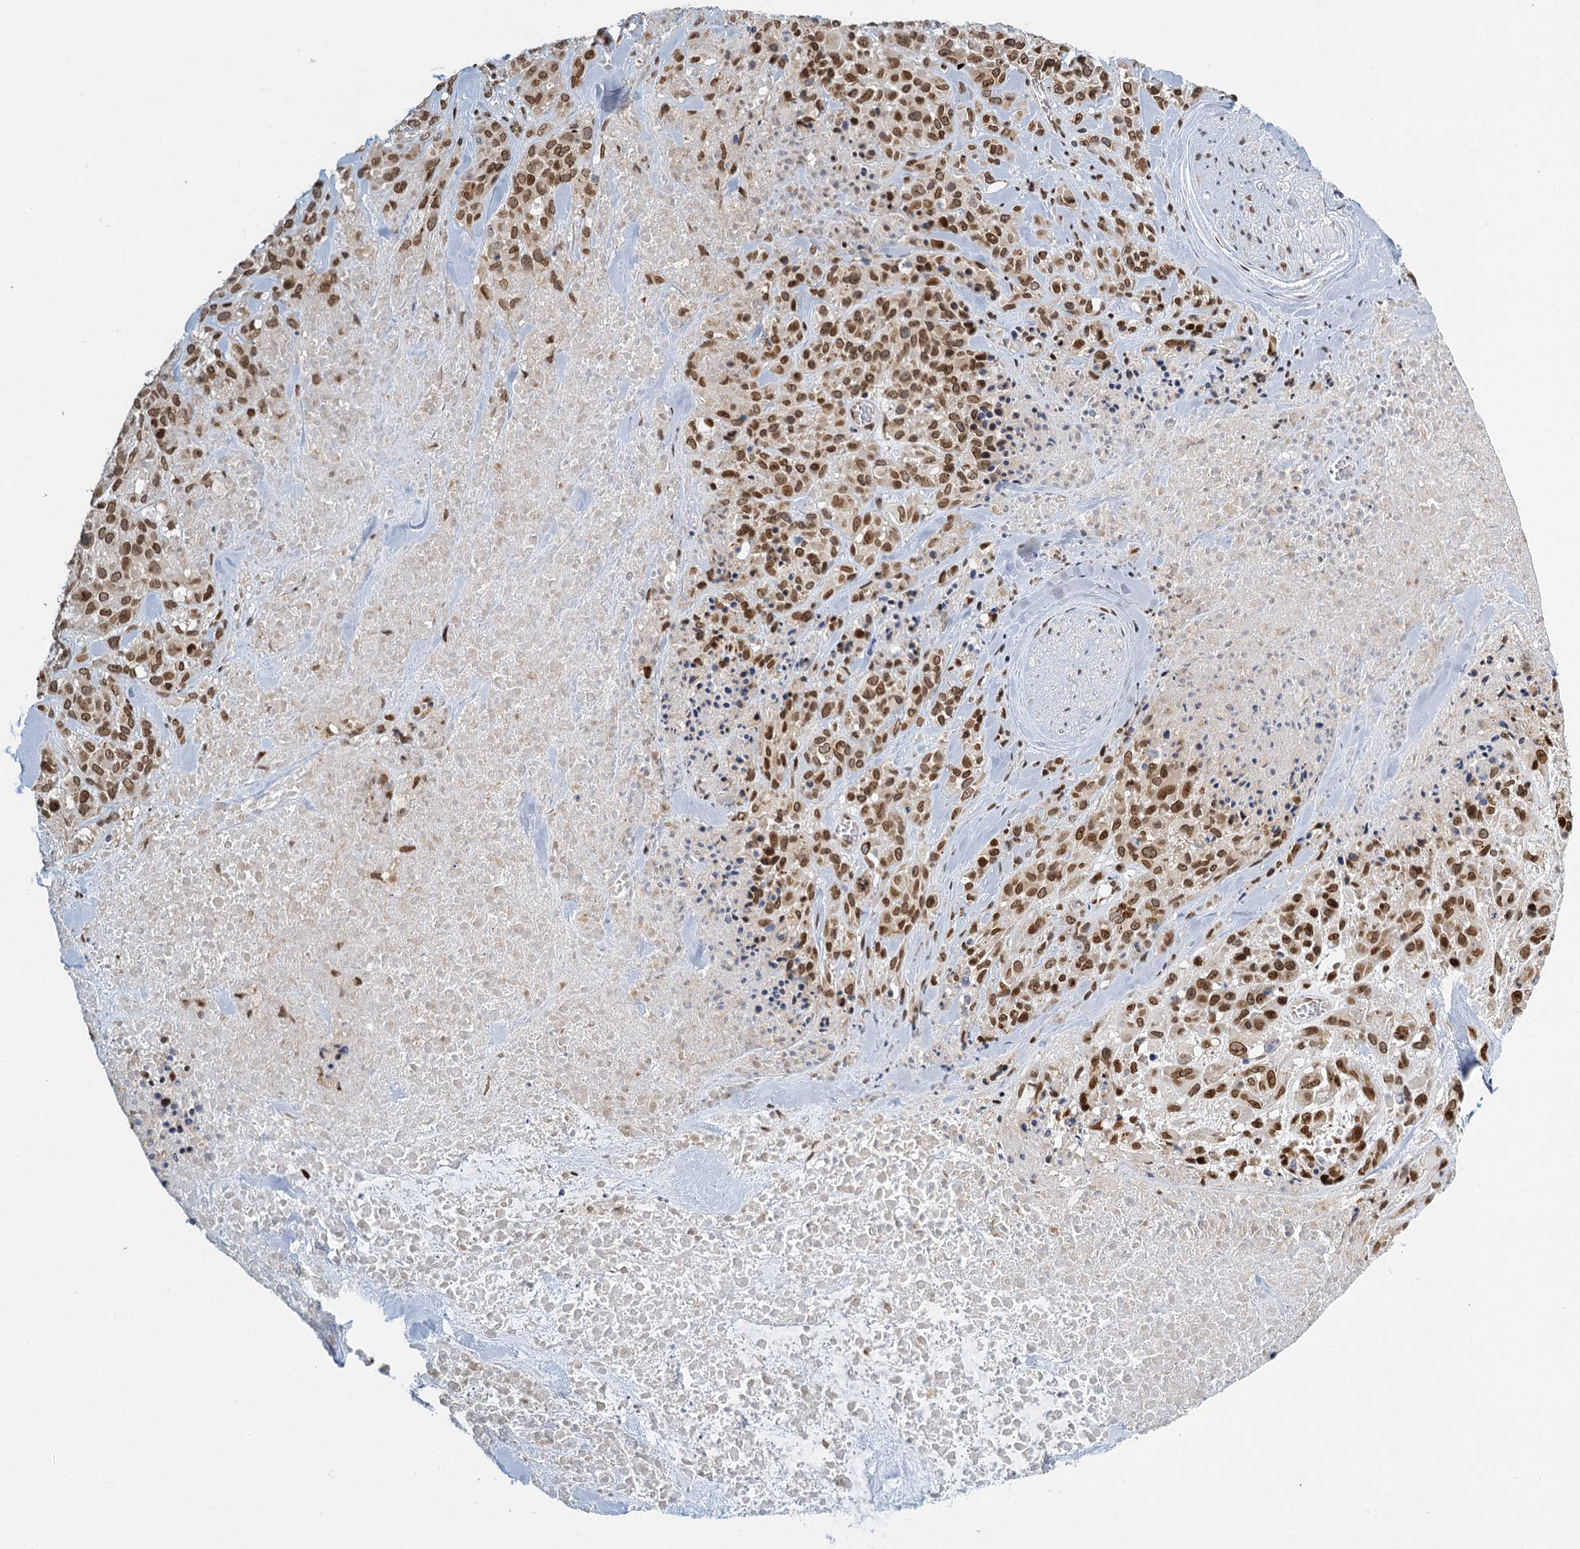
{"staining": {"intensity": "moderate", "quantity": ">75%", "location": "cytoplasmic/membranous,nuclear"}, "tissue": "melanoma", "cell_type": "Tumor cells", "image_type": "cancer", "snomed": [{"axis": "morphology", "description": "Malignant melanoma, Metastatic site"}, {"axis": "topography", "description": "Skin"}], "caption": "This photomicrograph shows melanoma stained with immunohistochemistry to label a protein in brown. The cytoplasmic/membranous and nuclear of tumor cells show moderate positivity for the protein. Nuclei are counter-stained blue.", "gene": "TREX1", "patient": {"sex": "female", "age": 81}}